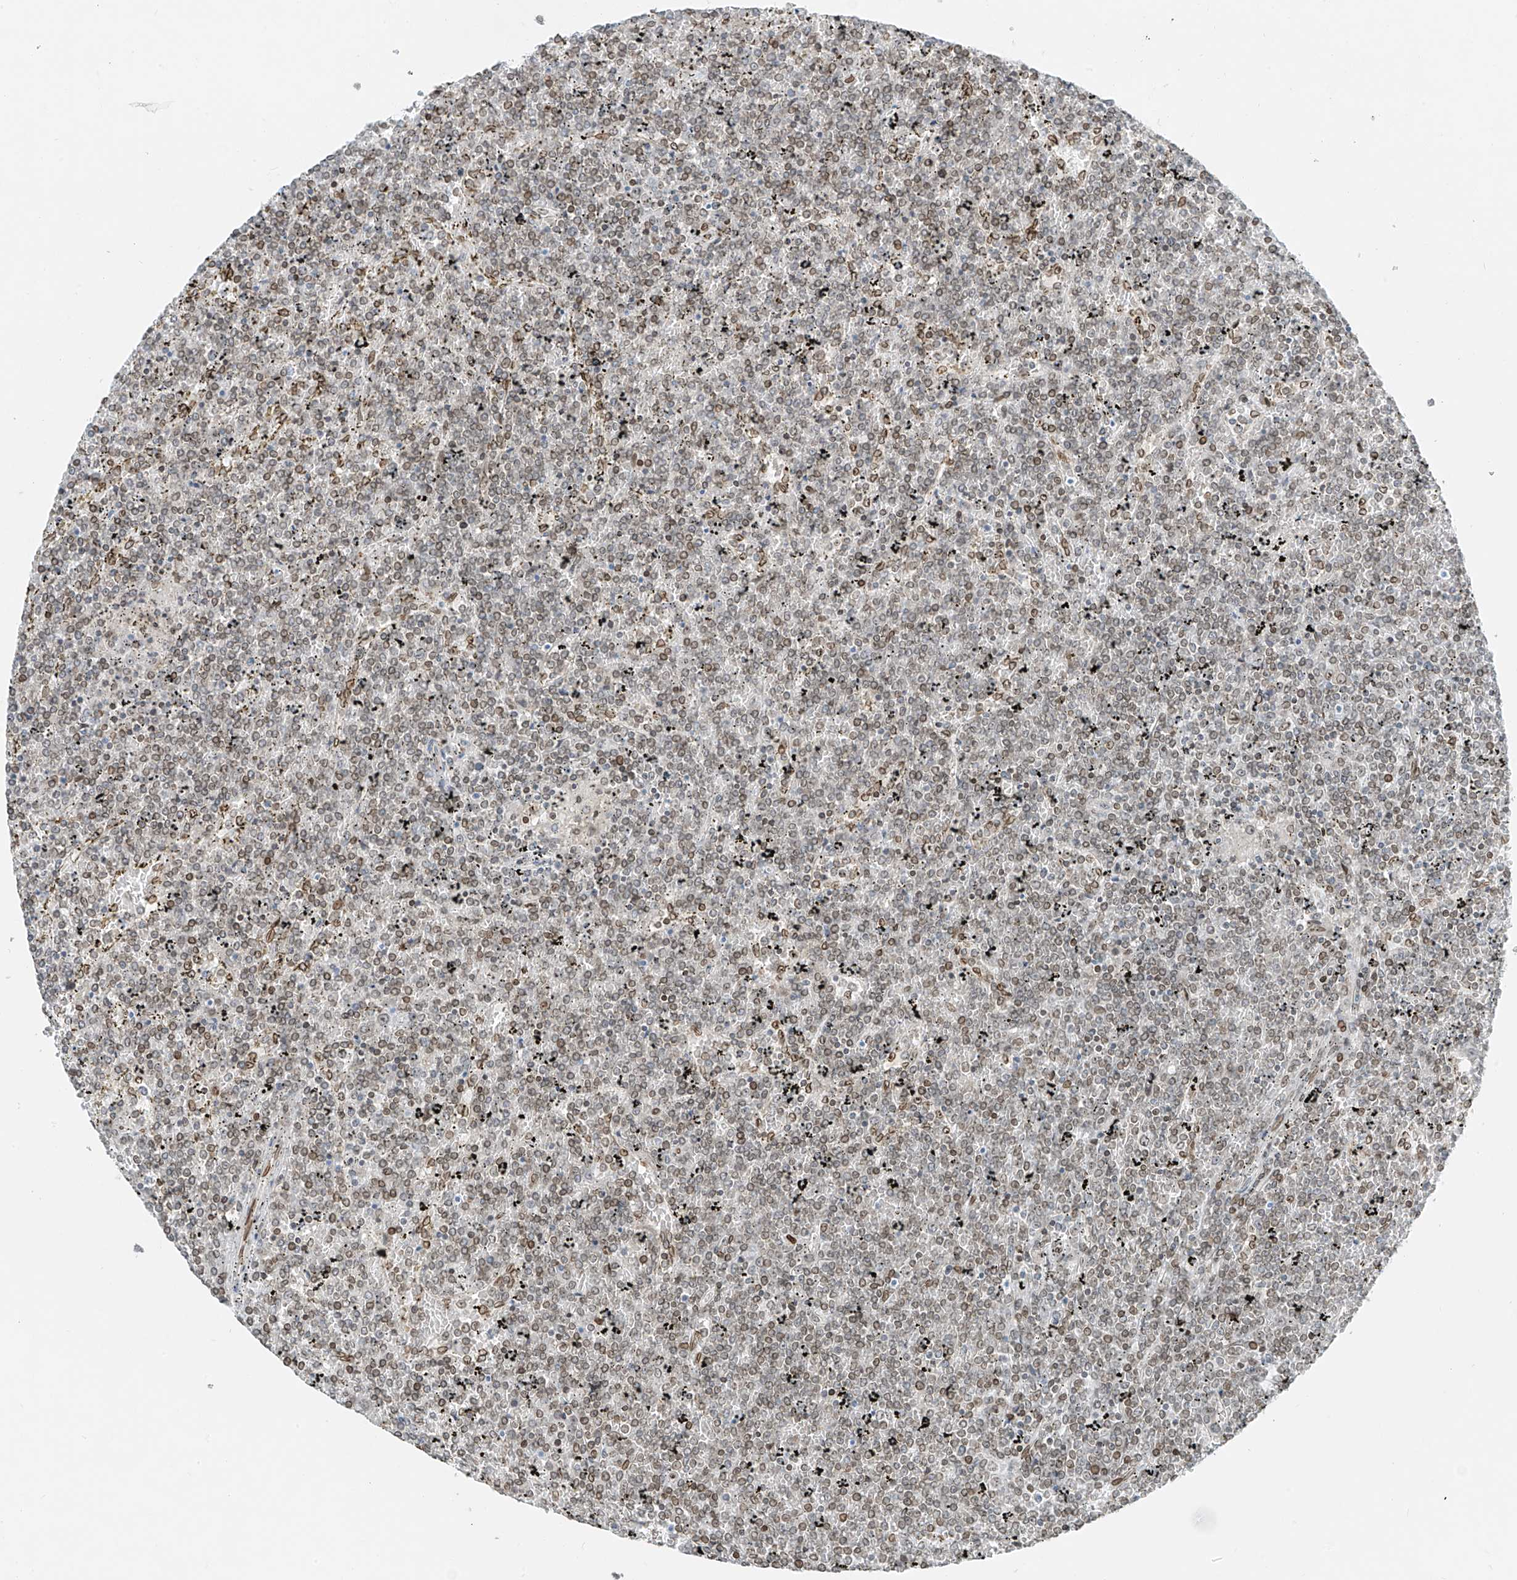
{"staining": {"intensity": "weak", "quantity": "25%-75%", "location": "cytoplasmic/membranous,nuclear"}, "tissue": "lymphoma", "cell_type": "Tumor cells", "image_type": "cancer", "snomed": [{"axis": "morphology", "description": "Malignant lymphoma, non-Hodgkin's type, Low grade"}, {"axis": "topography", "description": "Spleen"}], "caption": "An image of lymphoma stained for a protein reveals weak cytoplasmic/membranous and nuclear brown staining in tumor cells.", "gene": "SAMD15", "patient": {"sex": "female", "age": 19}}